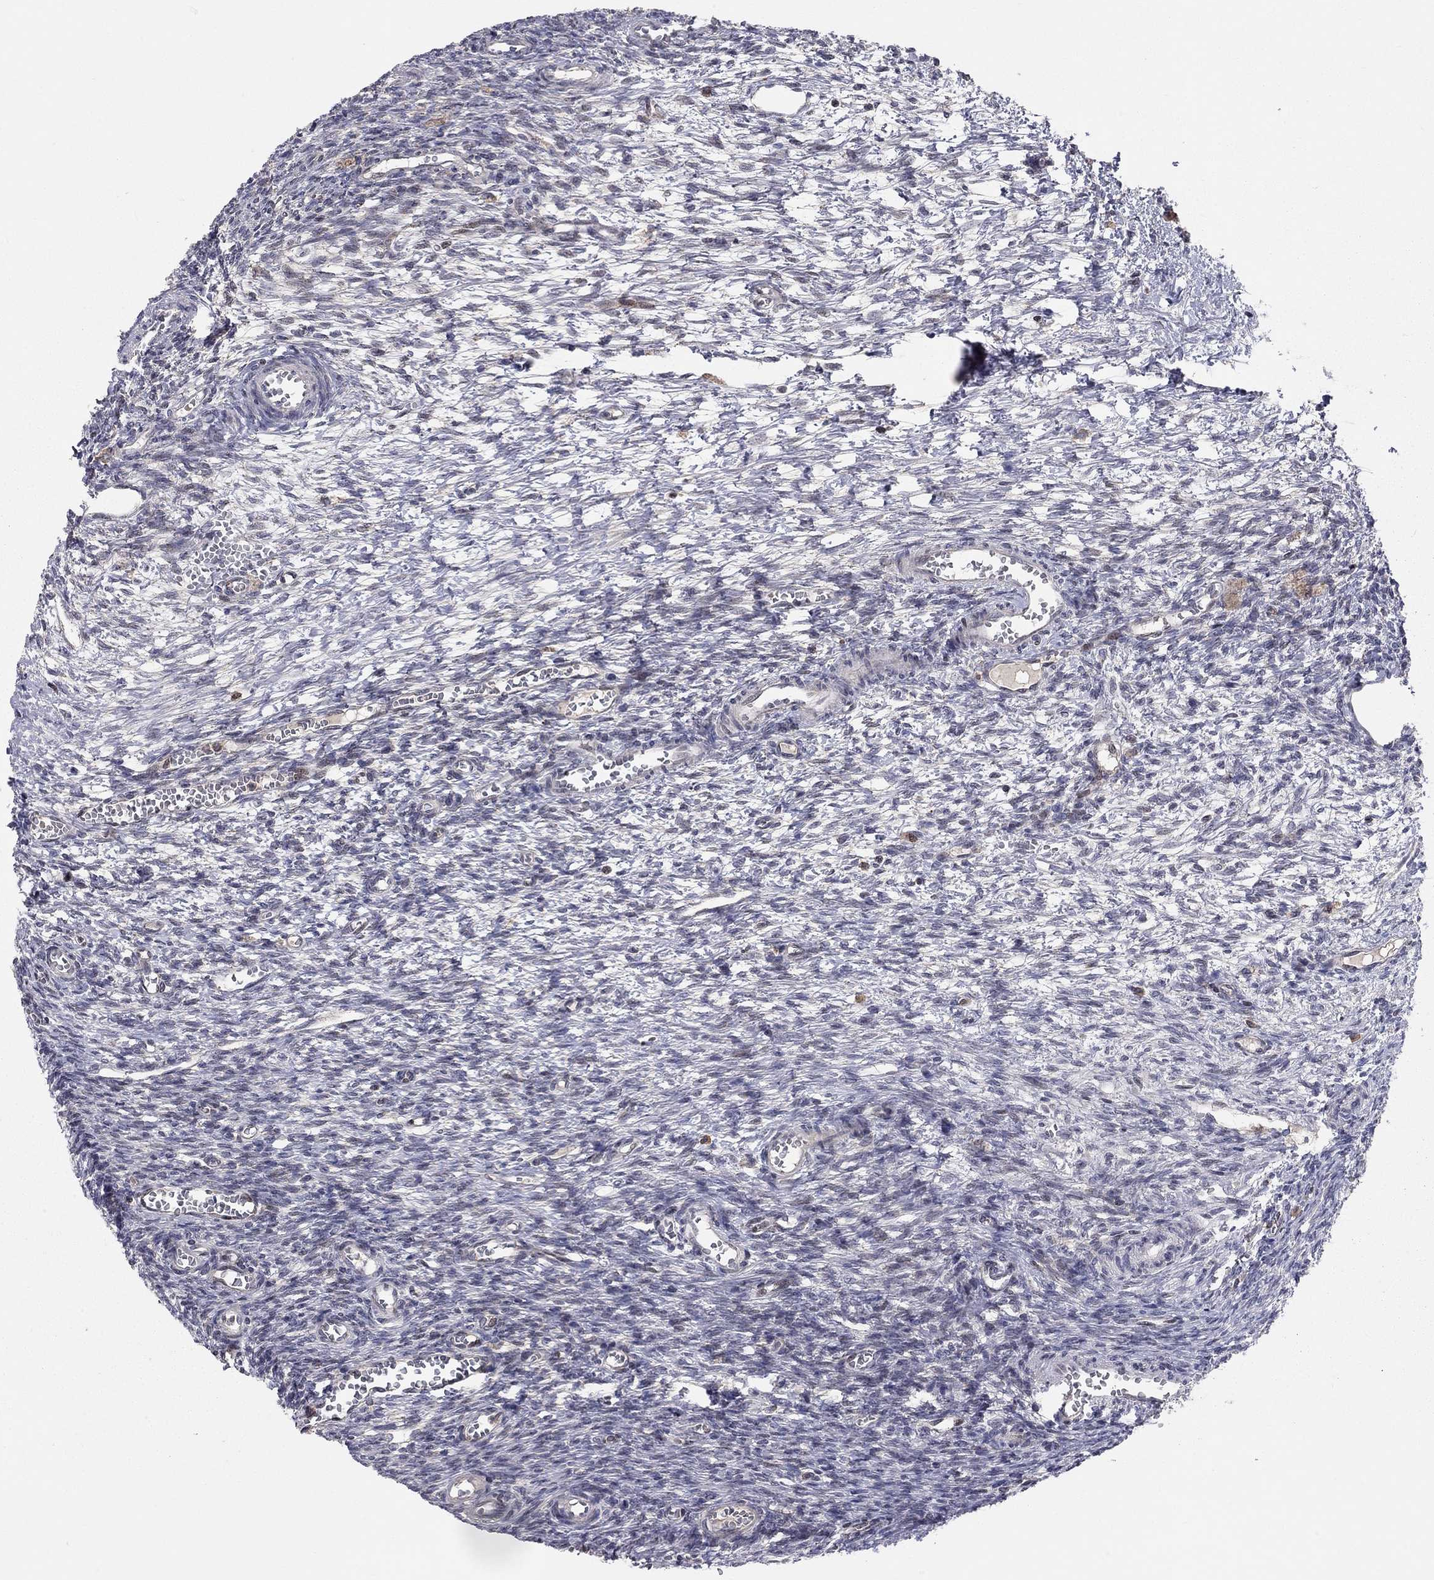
{"staining": {"intensity": "negative", "quantity": "none", "location": "none"}, "tissue": "ovary", "cell_type": "Follicle cells", "image_type": "normal", "snomed": [{"axis": "morphology", "description": "Normal tissue, NOS"}, {"axis": "topography", "description": "Ovary"}], "caption": "Image shows no protein expression in follicle cells of unremarkable ovary. The staining was performed using DAB (3,3'-diaminobenzidine) to visualize the protein expression in brown, while the nuclei were stained in blue with hematoxylin (Magnification: 20x).", "gene": "ERN2", "patient": {"sex": "female", "age": 27}}